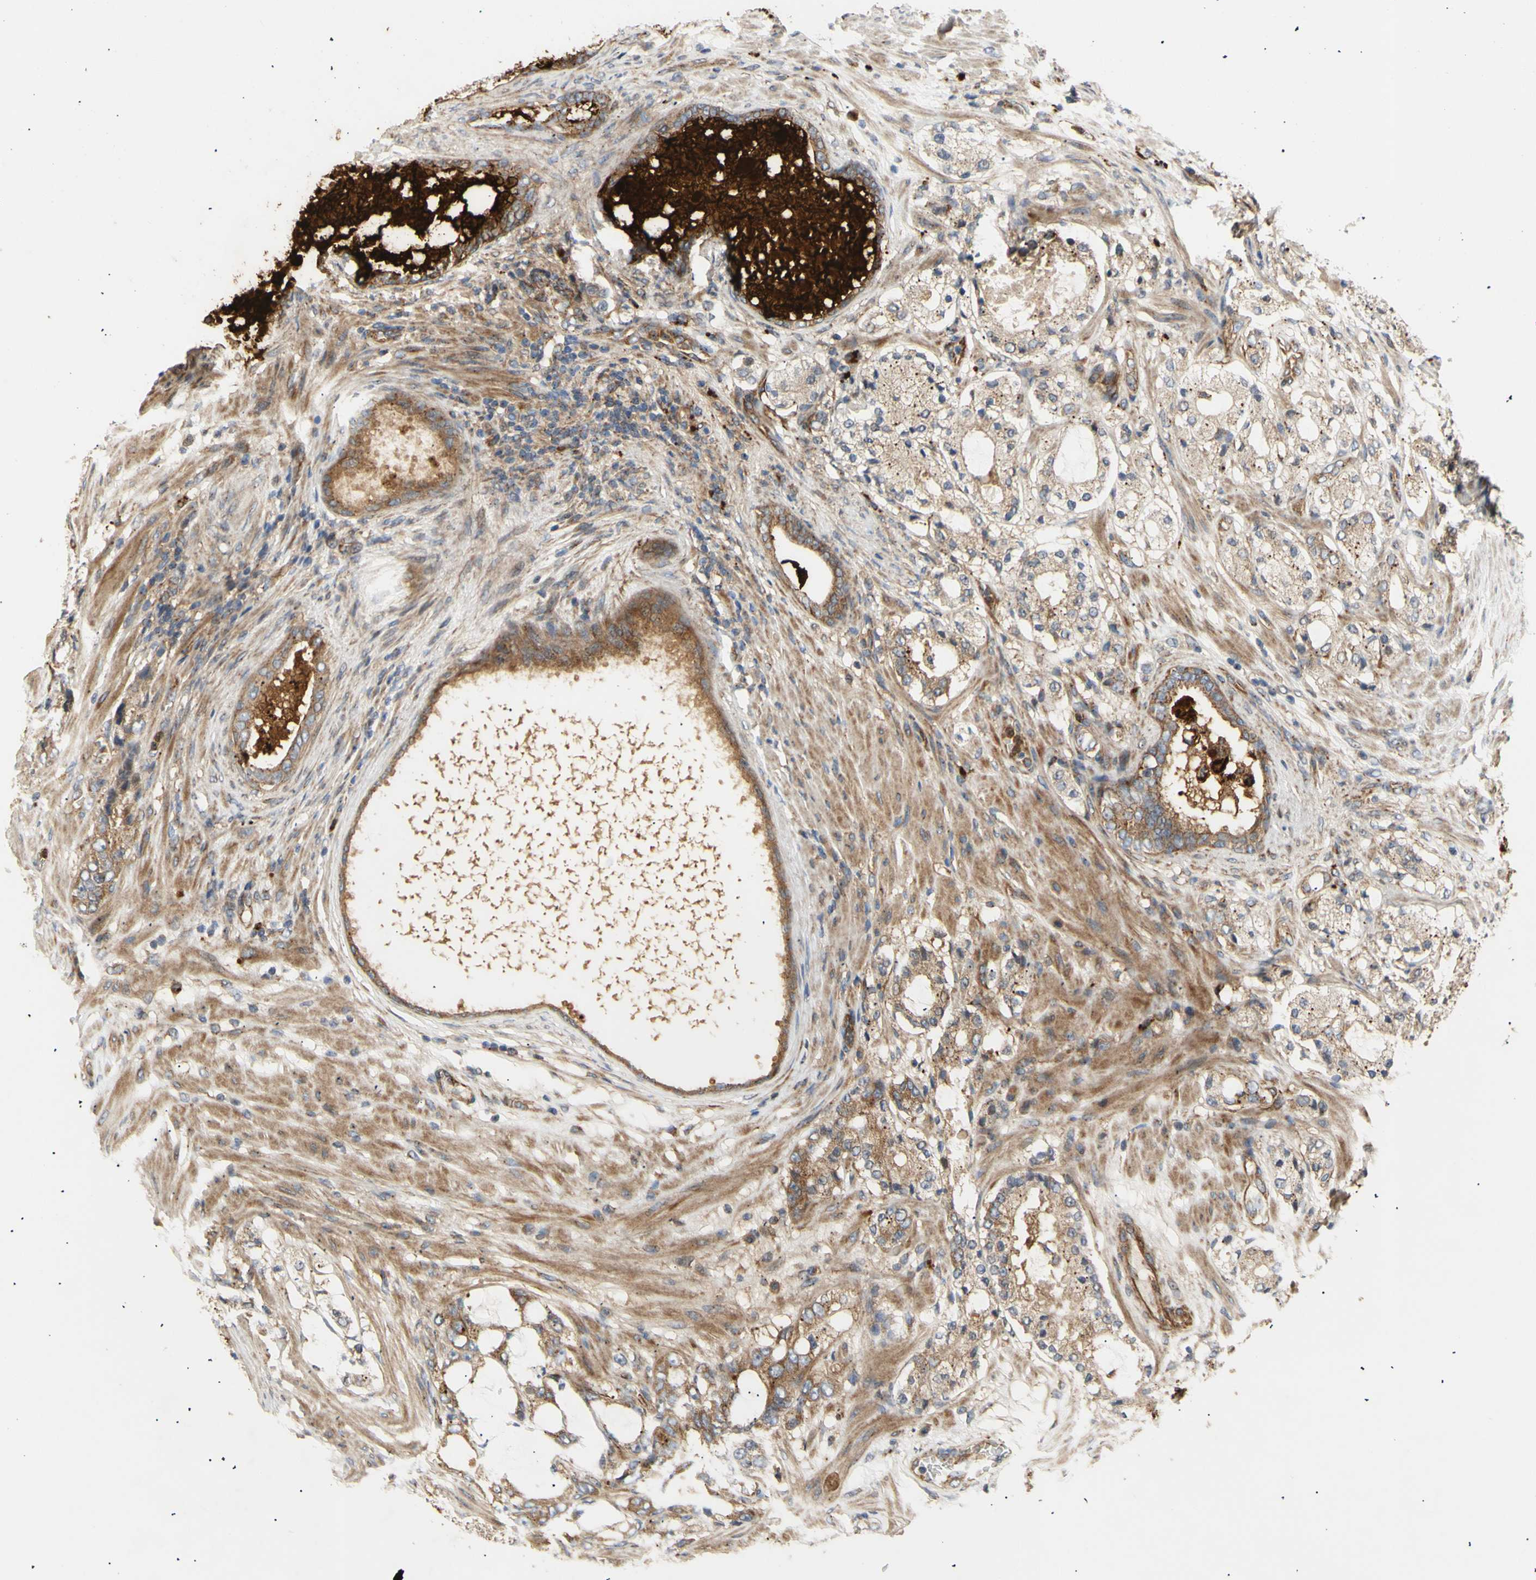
{"staining": {"intensity": "weak", "quantity": ">75%", "location": "cytoplasmic/membranous"}, "tissue": "prostate cancer", "cell_type": "Tumor cells", "image_type": "cancer", "snomed": [{"axis": "morphology", "description": "Adenocarcinoma, High grade"}, {"axis": "topography", "description": "Prostate"}], "caption": "About >75% of tumor cells in prostate cancer (high-grade adenocarcinoma) display weak cytoplasmic/membranous protein staining as visualized by brown immunohistochemical staining.", "gene": "TUBG2", "patient": {"sex": "male", "age": 65}}